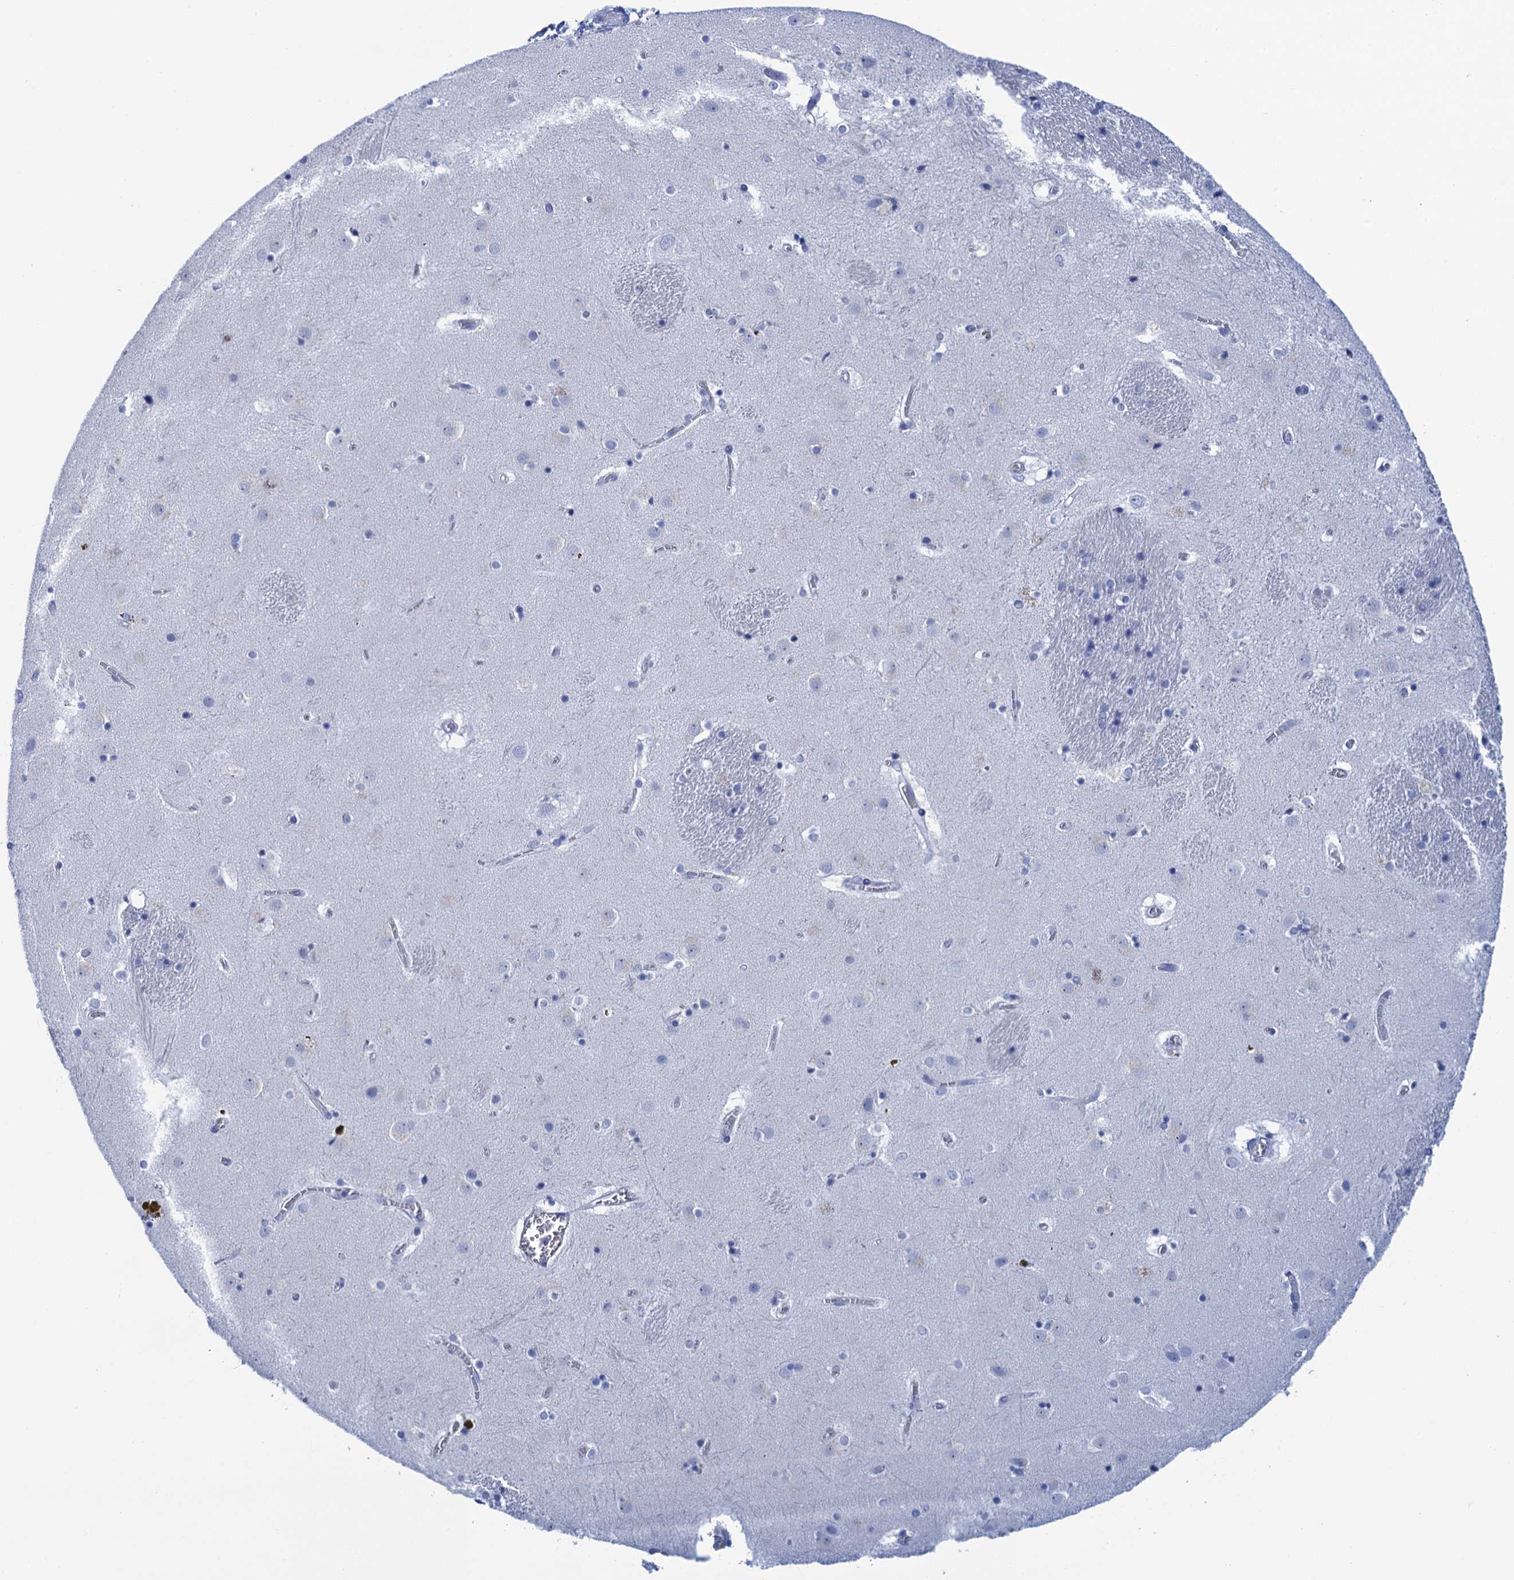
{"staining": {"intensity": "negative", "quantity": "none", "location": "none"}, "tissue": "caudate", "cell_type": "Glial cells", "image_type": "normal", "snomed": [{"axis": "morphology", "description": "Normal tissue, NOS"}, {"axis": "topography", "description": "Lateral ventricle wall"}], "caption": "There is no significant expression in glial cells of caudate. (DAB (3,3'-diaminobenzidine) immunohistochemistry (IHC) with hematoxylin counter stain).", "gene": "CALML5", "patient": {"sex": "male", "age": 70}}